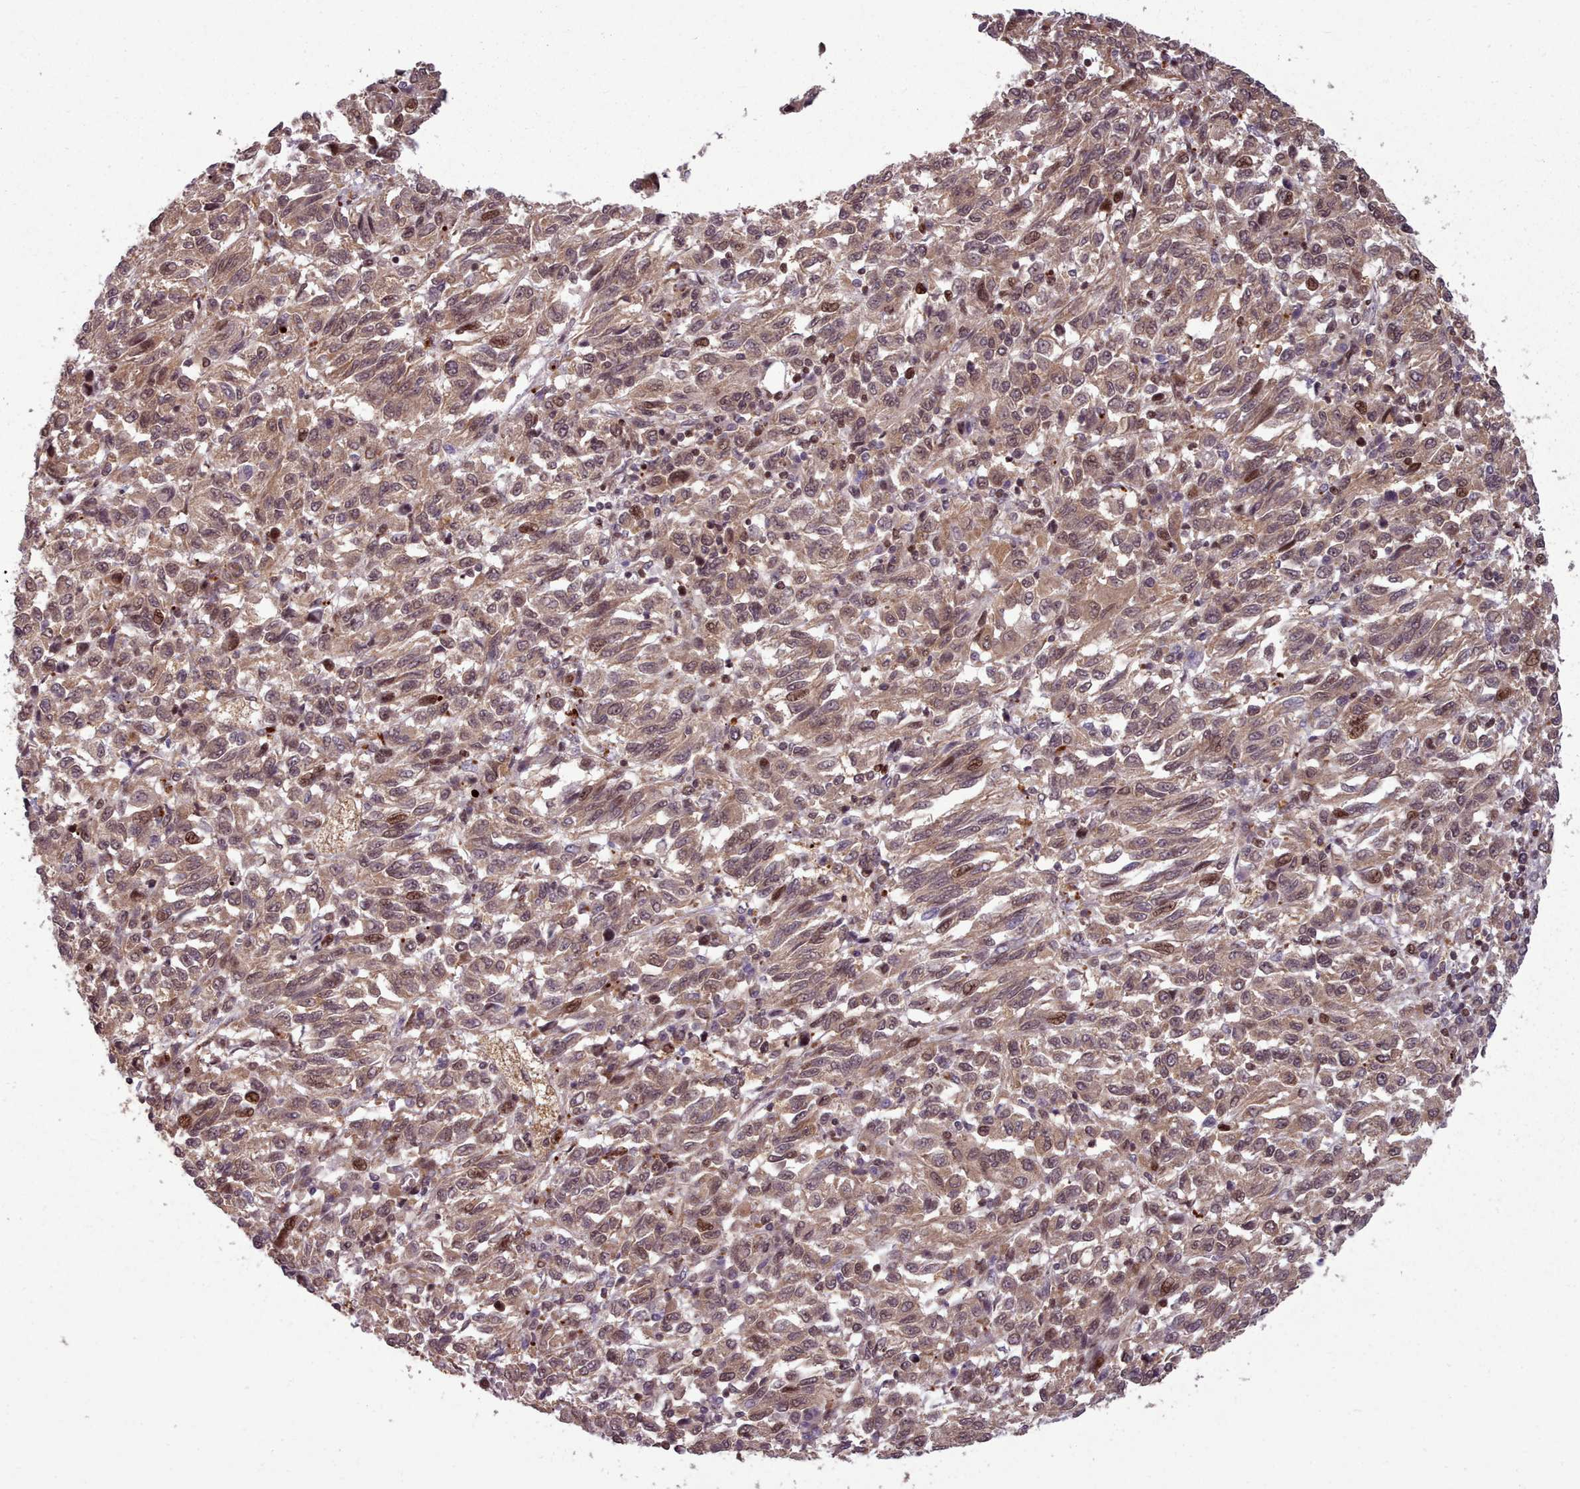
{"staining": {"intensity": "moderate", "quantity": ">75%", "location": "cytoplasmic/membranous,nuclear"}, "tissue": "melanoma", "cell_type": "Tumor cells", "image_type": "cancer", "snomed": [{"axis": "morphology", "description": "Malignant melanoma, Metastatic site"}, {"axis": "topography", "description": "Lung"}], "caption": "DAB immunohistochemical staining of human melanoma displays moderate cytoplasmic/membranous and nuclear protein expression in approximately >75% of tumor cells.", "gene": "ENSA", "patient": {"sex": "male", "age": 64}}